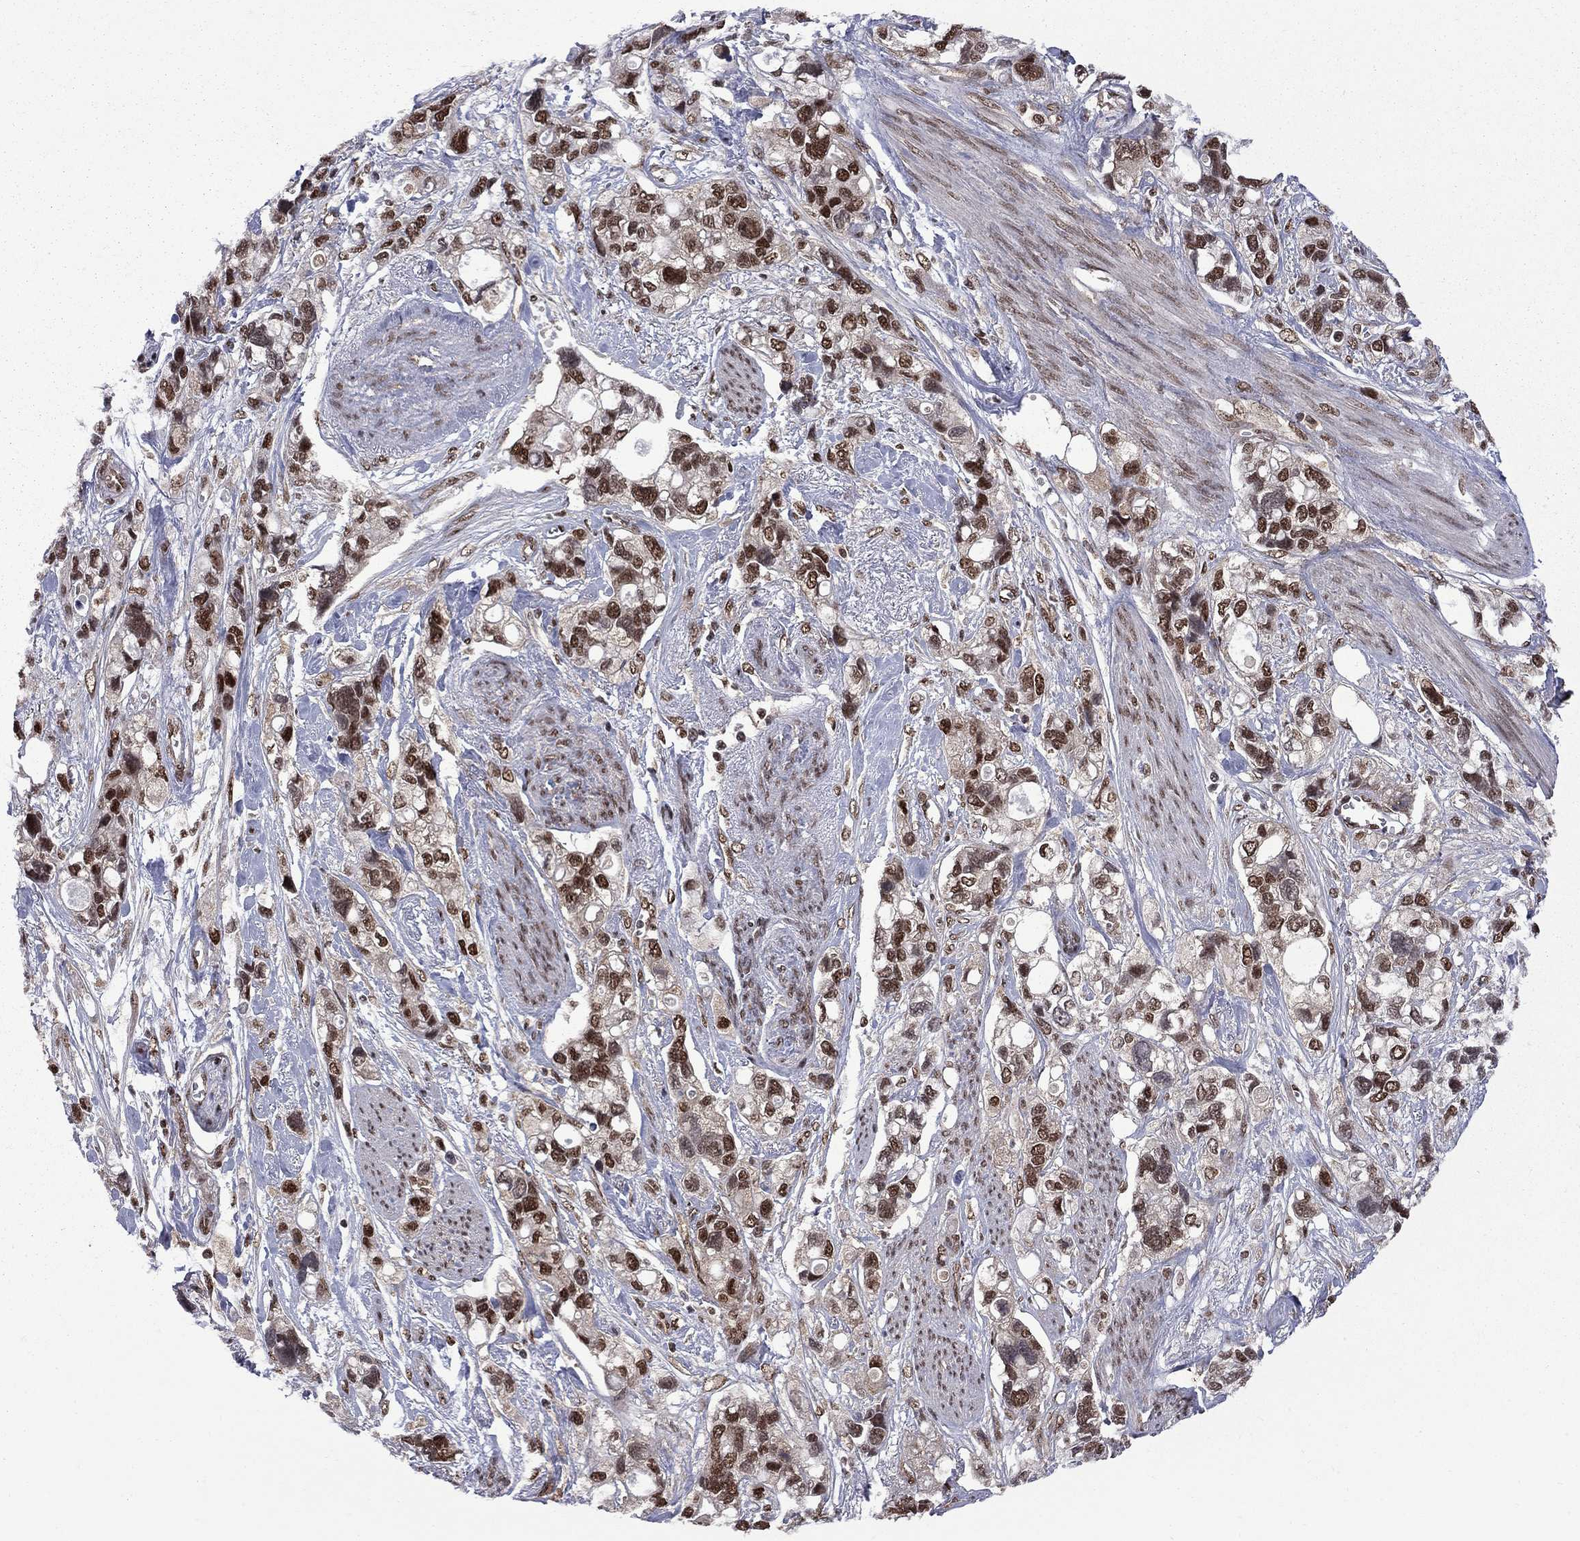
{"staining": {"intensity": "strong", "quantity": ">75%", "location": "nuclear"}, "tissue": "stomach cancer", "cell_type": "Tumor cells", "image_type": "cancer", "snomed": [{"axis": "morphology", "description": "Adenocarcinoma, NOS"}, {"axis": "topography", "description": "Stomach, upper"}], "caption": "Adenocarcinoma (stomach) stained with DAB (3,3'-diaminobenzidine) IHC exhibits high levels of strong nuclear staining in about >75% of tumor cells. Immunohistochemistry (ihc) stains the protein of interest in brown and the nuclei are stained blue.", "gene": "MED25", "patient": {"sex": "female", "age": 81}}